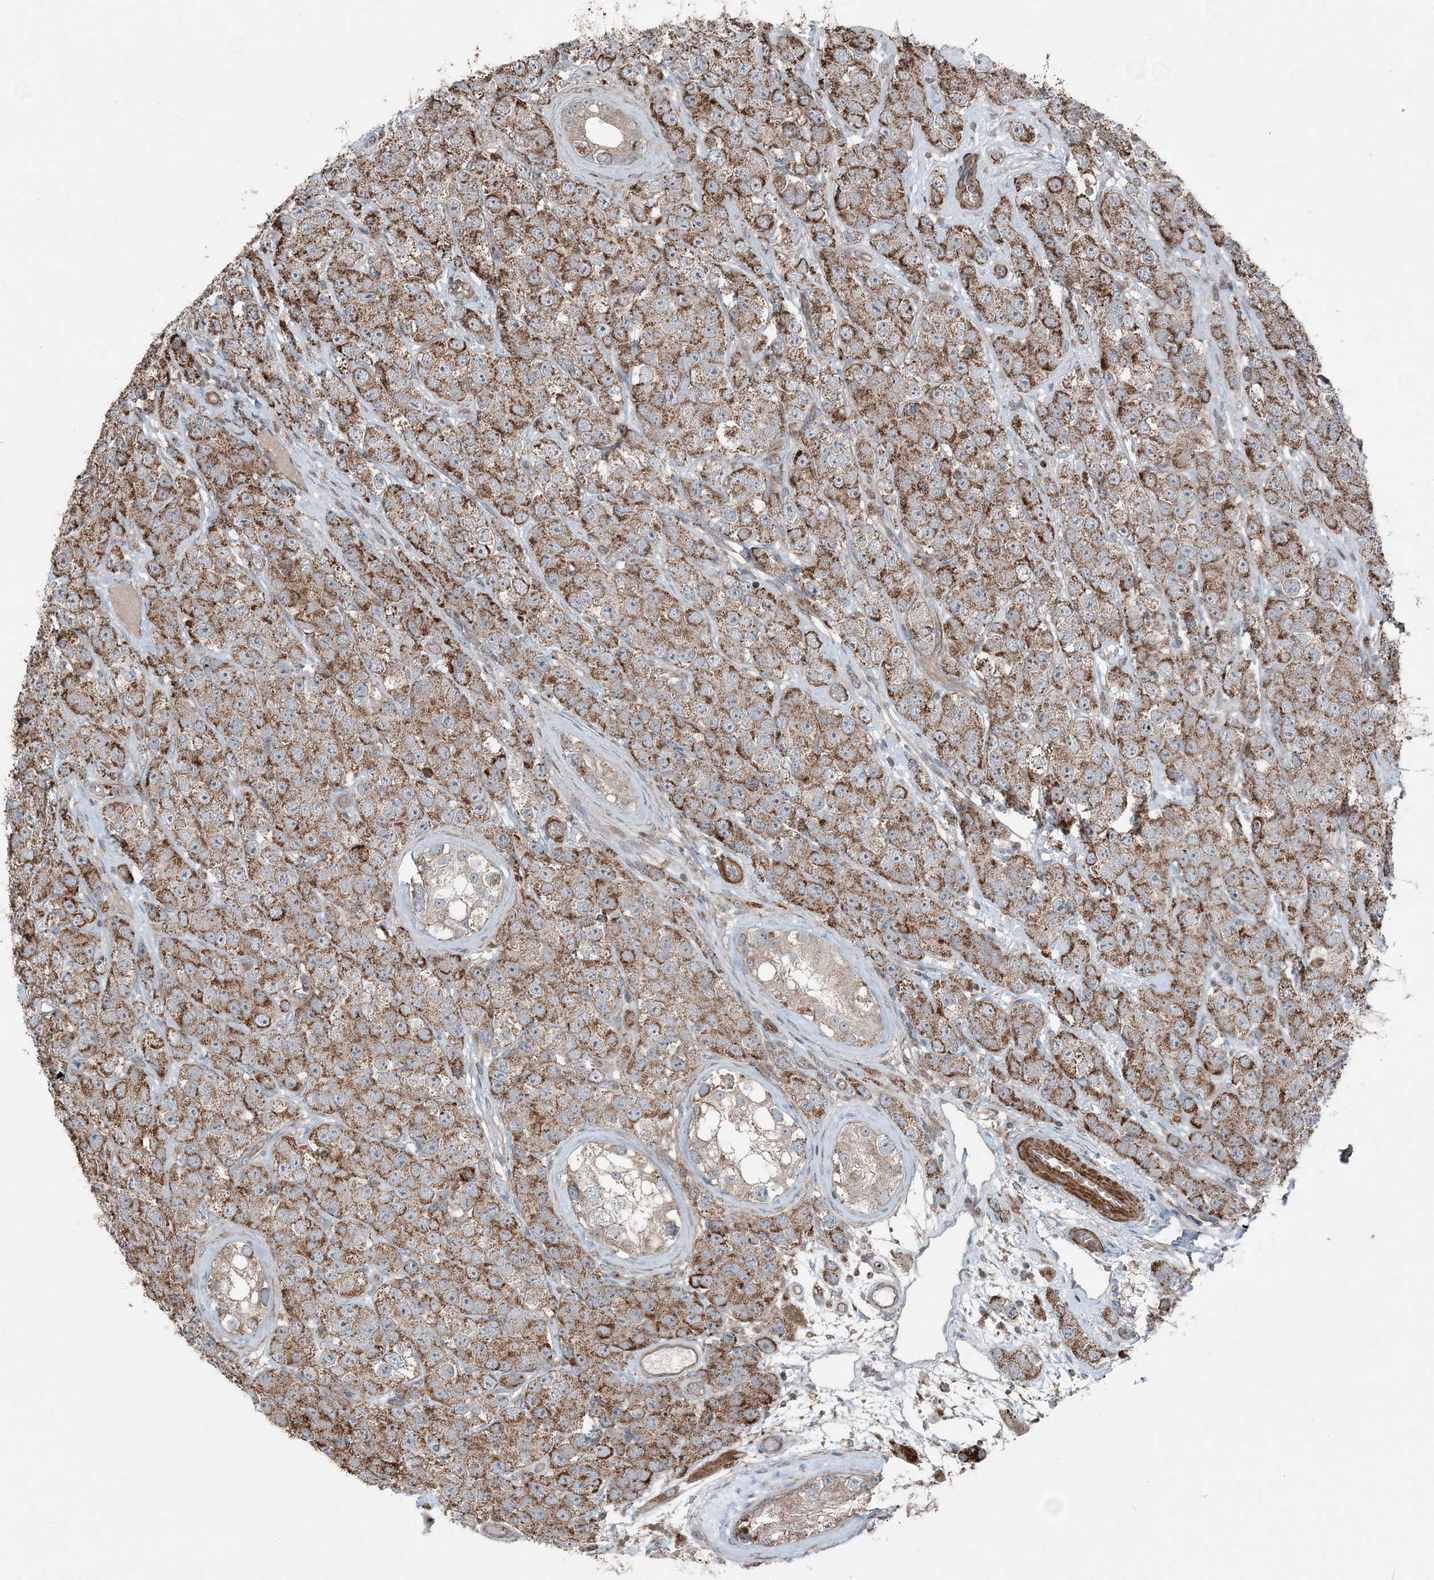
{"staining": {"intensity": "moderate", "quantity": ">75%", "location": "cytoplasmic/membranous"}, "tissue": "testis cancer", "cell_type": "Tumor cells", "image_type": "cancer", "snomed": [{"axis": "morphology", "description": "Seminoma, NOS"}, {"axis": "topography", "description": "Testis"}], "caption": "About >75% of tumor cells in testis cancer demonstrate moderate cytoplasmic/membranous protein expression as visualized by brown immunohistochemical staining.", "gene": "KY", "patient": {"sex": "male", "age": 28}}